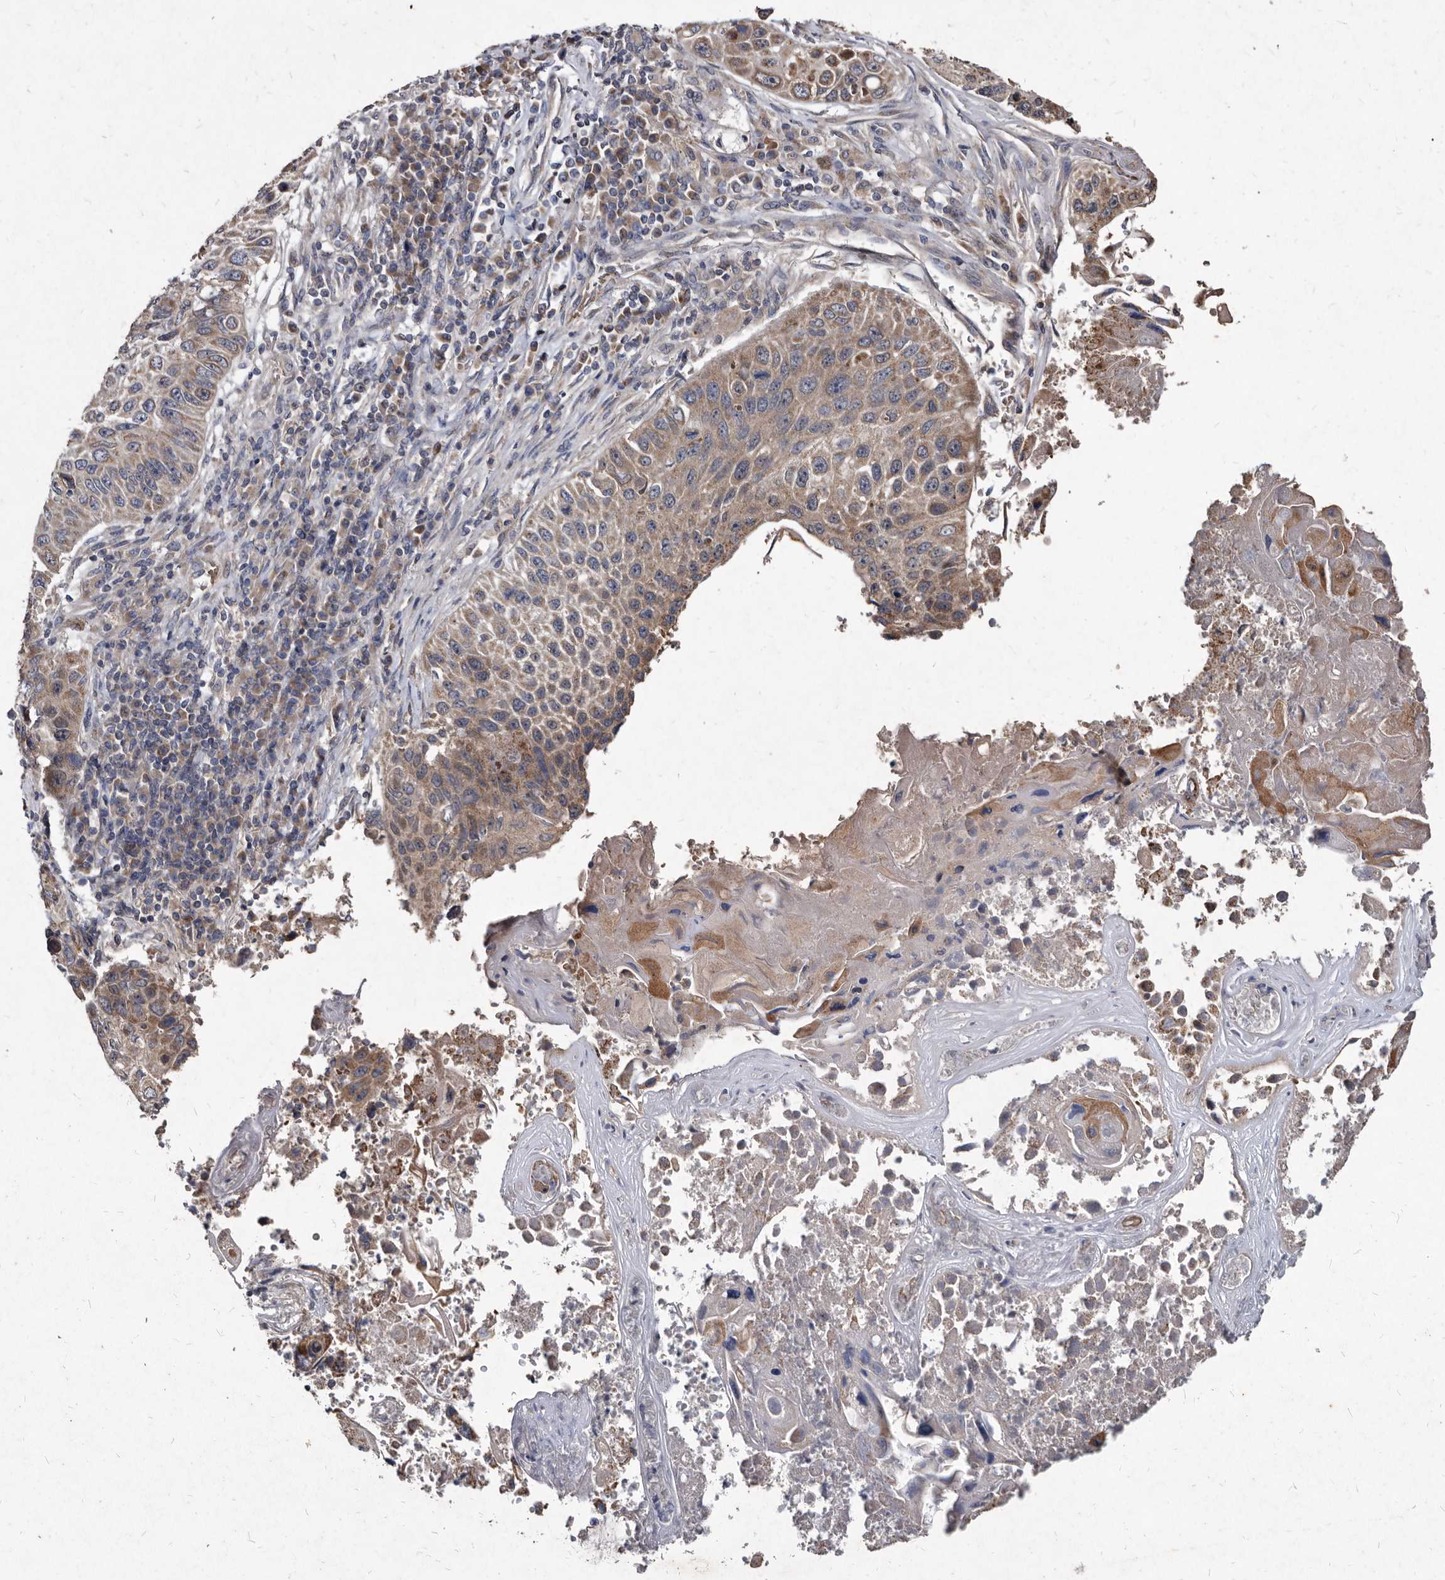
{"staining": {"intensity": "weak", "quantity": ">75%", "location": "cytoplasmic/membranous"}, "tissue": "lung cancer", "cell_type": "Tumor cells", "image_type": "cancer", "snomed": [{"axis": "morphology", "description": "Squamous cell carcinoma, NOS"}, {"axis": "topography", "description": "Lung"}], "caption": "This image demonstrates immunohistochemistry staining of human lung cancer (squamous cell carcinoma), with low weak cytoplasmic/membranous expression in about >75% of tumor cells.", "gene": "YPEL3", "patient": {"sex": "male", "age": 61}}